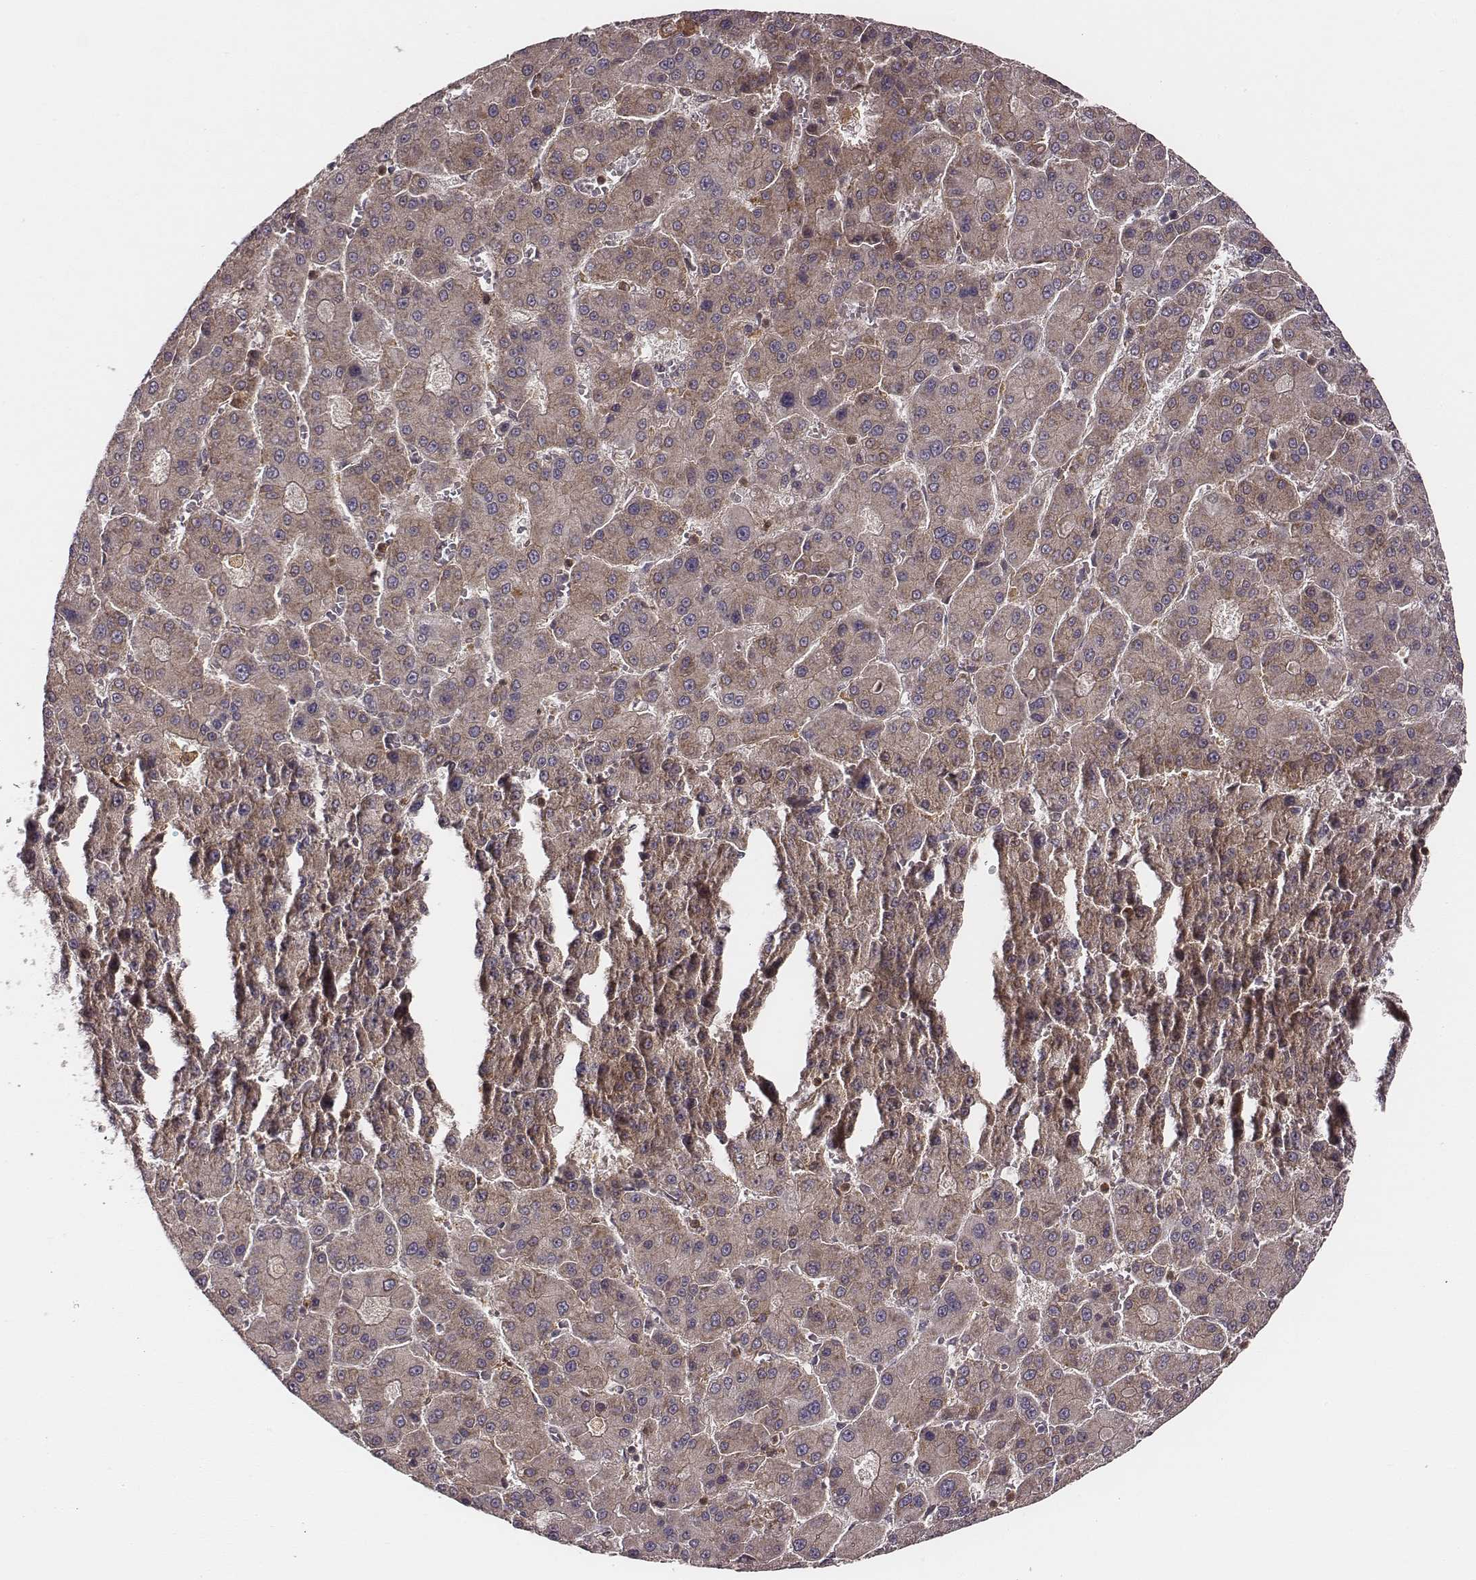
{"staining": {"intensity": "moderate", "quantity": ">75%", "location": "cytoplasmic/membranous"}, "tissue": "liver cancer", "cell_type": "Tumor cells", "image_type": "cancer", "snomed": [{"axis": "morphology", "description": "Carcinoma, Hepatocellular, NOS"}, {"axis": "topography", "description": "Liver"}], "caption": "IHC staining of liver cancer (hepatocellular carcinoma), which exhibits medium levels of moderate cytoplasmic/membranous expression in approximately >75% of tumor cells indicating moderate cytoplasmic/membranous protein positivity. The staining was performed using DAB (3,3'-diaminobenzidine) (brown) for protein detection and nuclei were counterstained in hematoxylin (blue).", "gene": "VPS26A", "patient": {"sex": "male", "age": 70}}